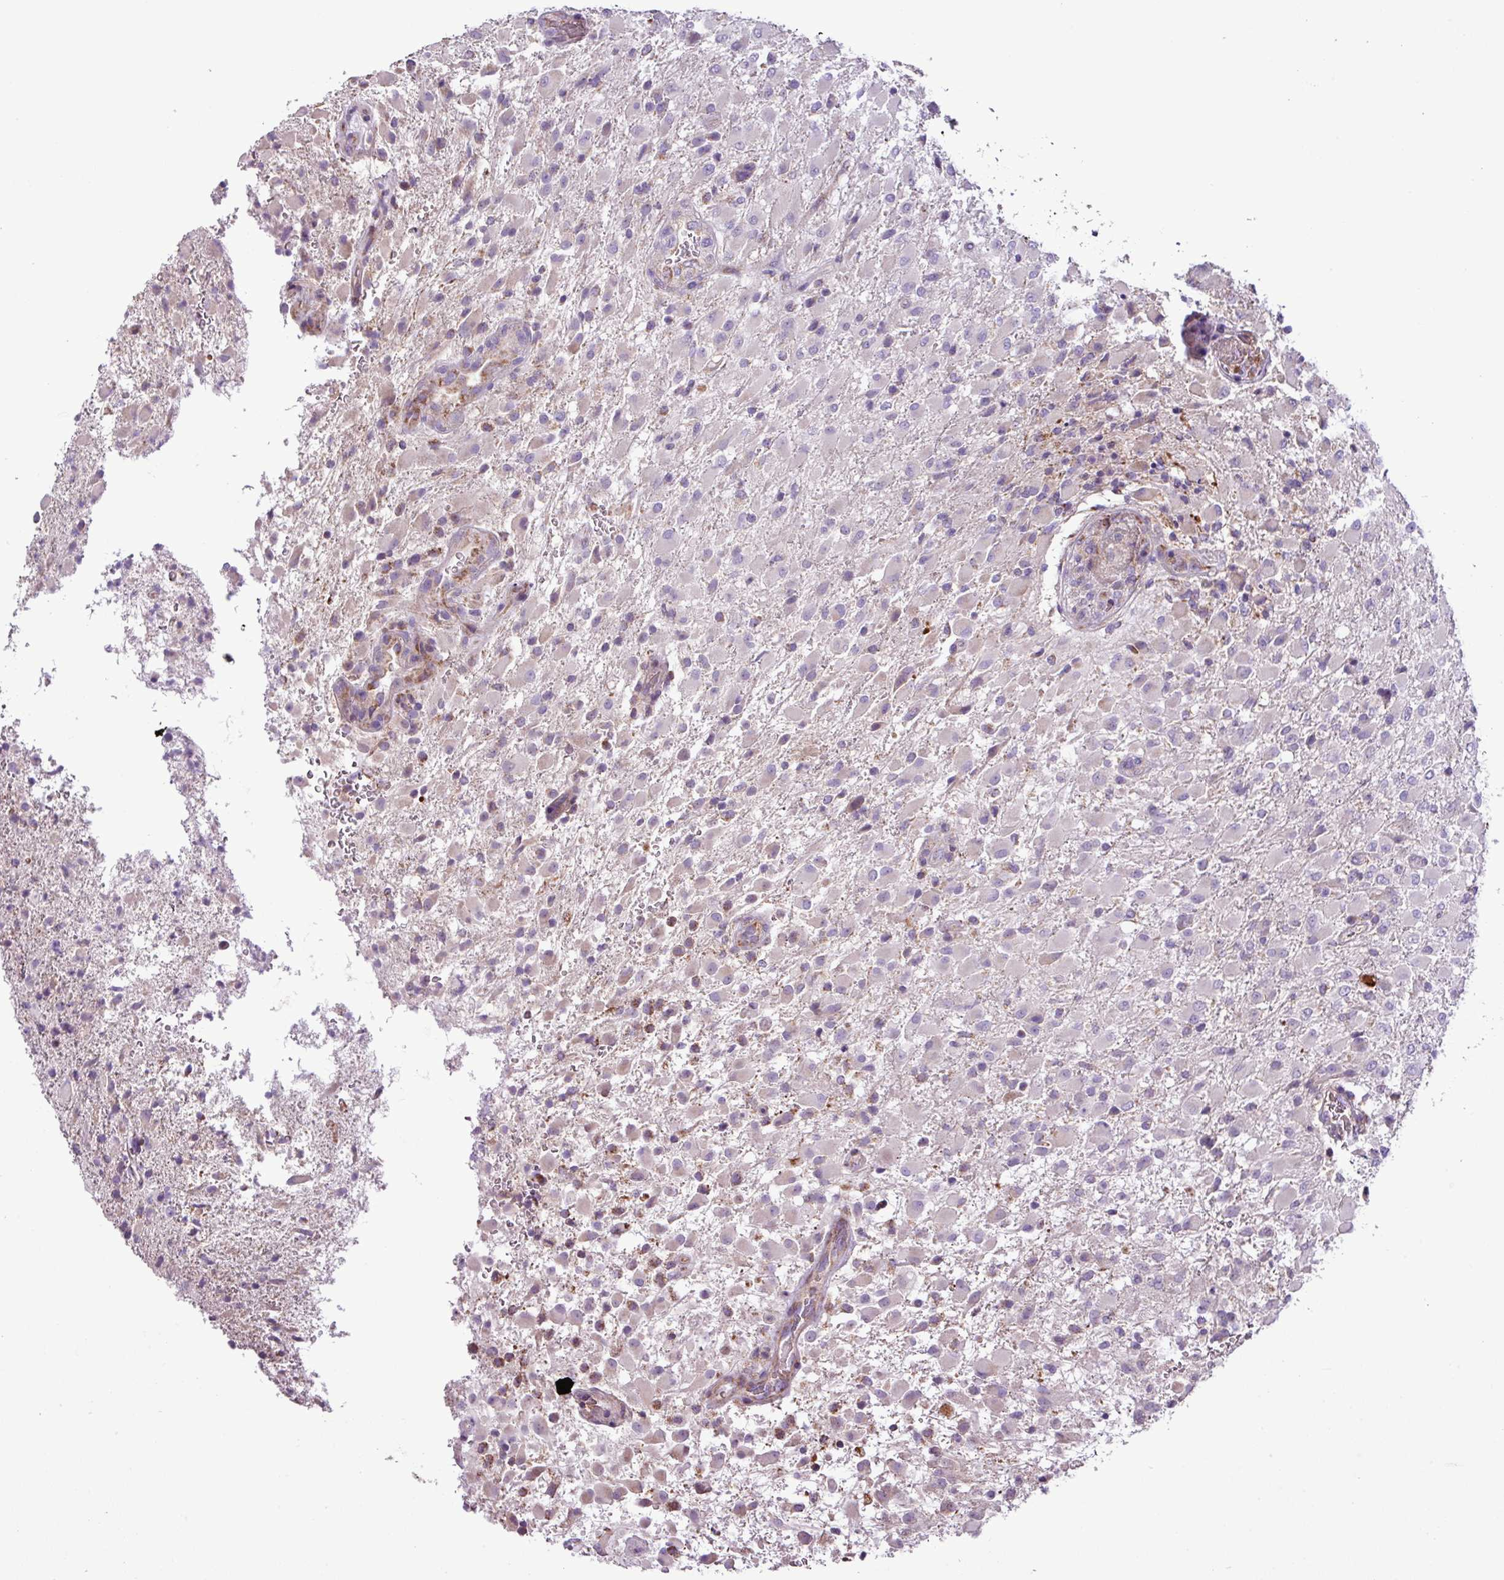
{"staining": {"intensity": "moderate", "quantity": "<25%", "location": "cytoplasmic/membranous"}, "tissue": "glioma", "cell_type": "Tumor cells", "image_type": "cancer", "snomed": [{"axis": "morphology", "description": "Glioma, malignant, Low grade"}, {"axis": "topography", "description": "Brain"}], "caption": "IHC of human malignant low-grade glioma exhibits low levels of moderate cytoplasmic/membranous expression in approximately <25% of tumor cells.", "gene": "FAM183A", "patient": {"sex": "male", "age": 65}}